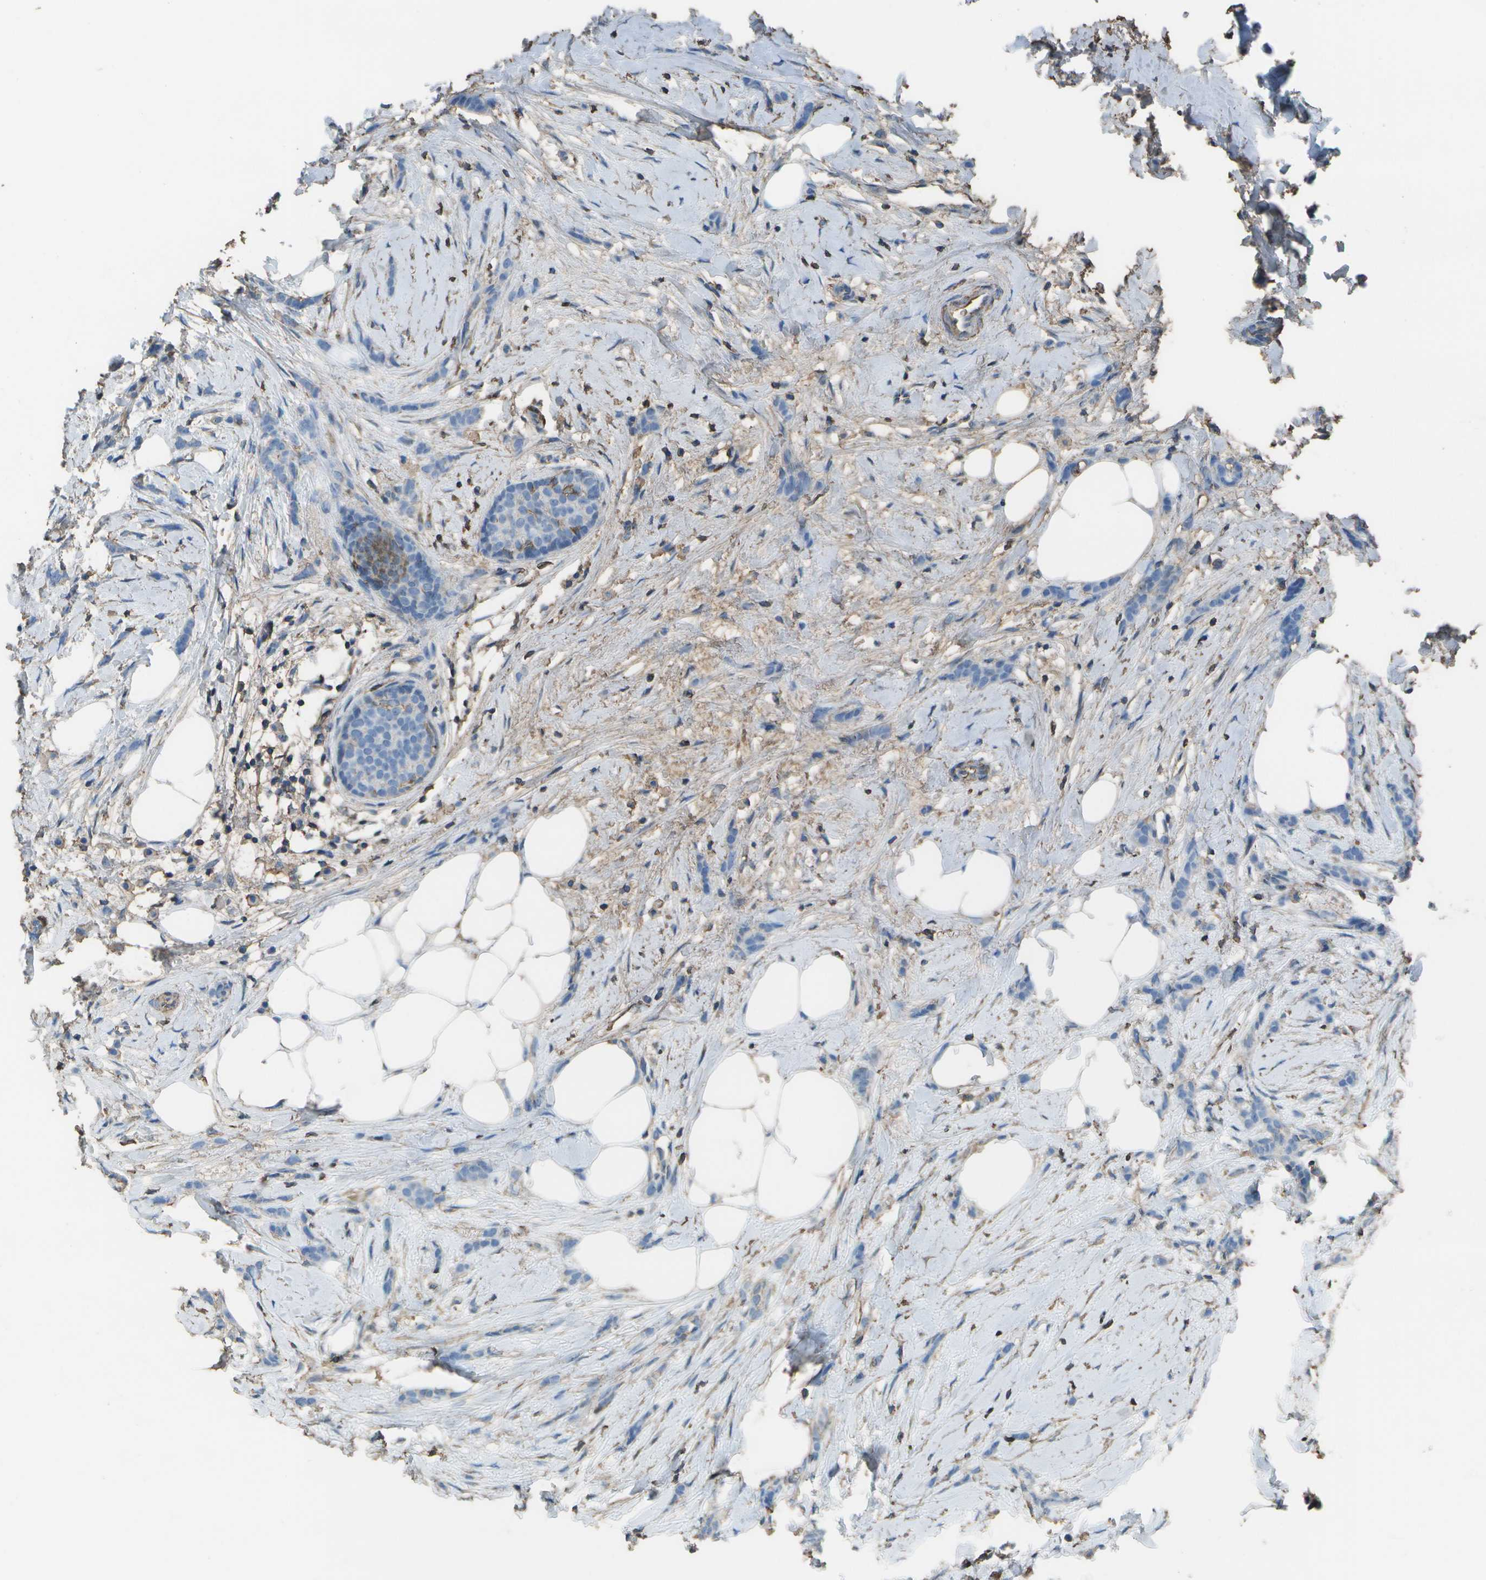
{"staining": {"intensity": "negative", "quantity": "none", "location": "none"}, "tissue": "breast cancer", "cell_type": "Tumor cells", "image_type": "cancer", "snomed": [{"axis": "morphology", "description": "Lobular carcinoma, in situ"}, {"axis": "morphology", "description": "Lobular carcinoma"}, {"axis": "topography", "description": "Breast"}], "caption": "Immunohistochemistry of human breast lobular carcinoma demonstrates no expression in tumor cells.", "gene": "CYP4F11", "patient": {"sex": "female", "age": 41}}